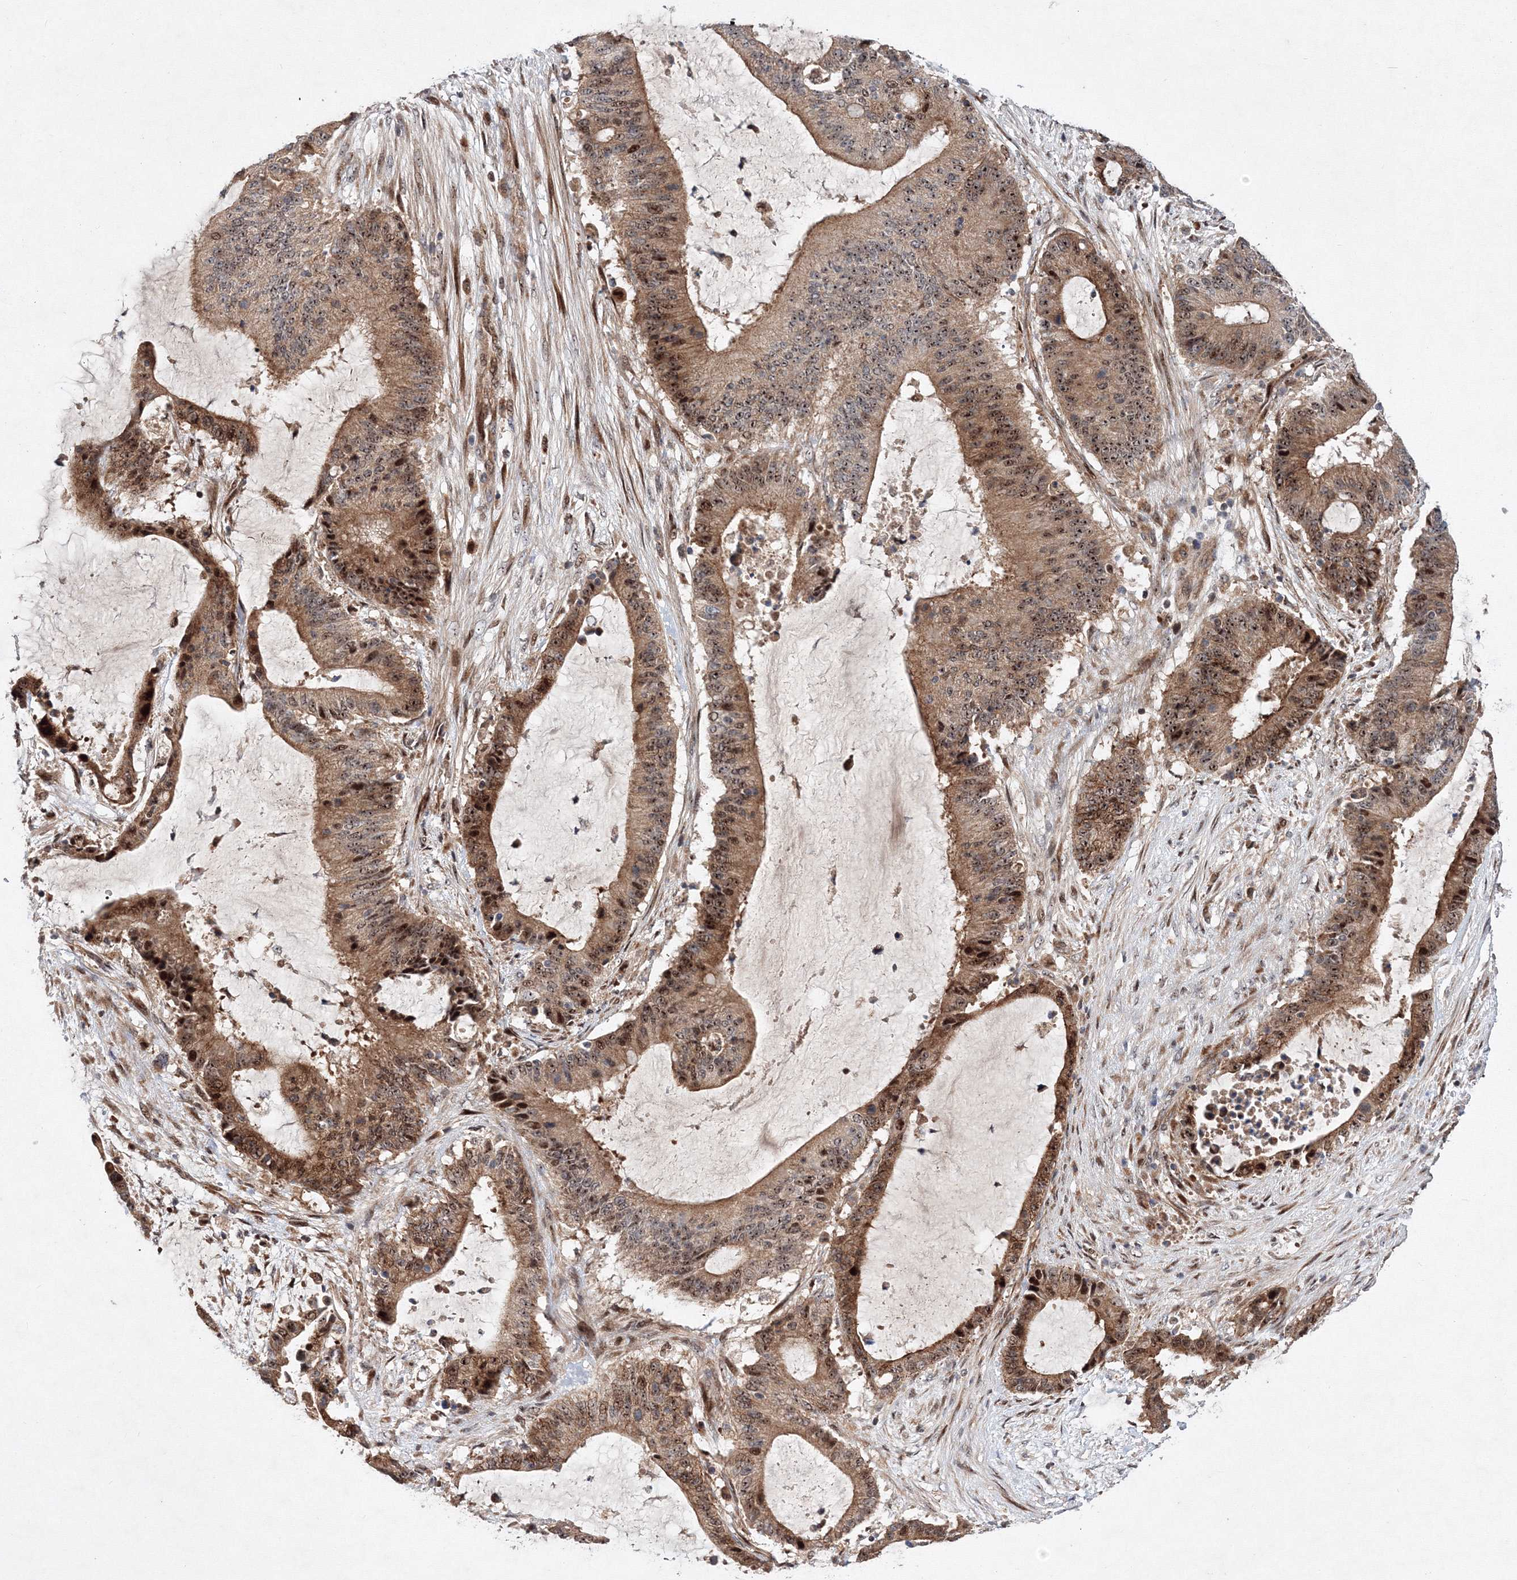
{"staining": {"intensity": "moderate", "quantity": ">75%", "location": "cytoplasmic/membranous,nuclear"}, "tissue": "liver cancer", "cell_type": "Tumor cells", "image_type": "cancer", "snomed": [{"axis": "morphology", "description": "Normal tissue, NOS"}, {"axis": "morphology", "description": "Cholangiocarcinoma"}, {"axis": "topography", "description": "Liver"}, {"axis": "topography", "description": "Peripheral nerve tissue"}], "caption": "Protein analysis of cholangiocarcinoma (liver) tissue reveals moderate cytoplasmic/membranous and nuclear staining in approximately >75% of tumor cells.", "gene": "ANKAR", "patient": {"sex": "female", "age": 73}}